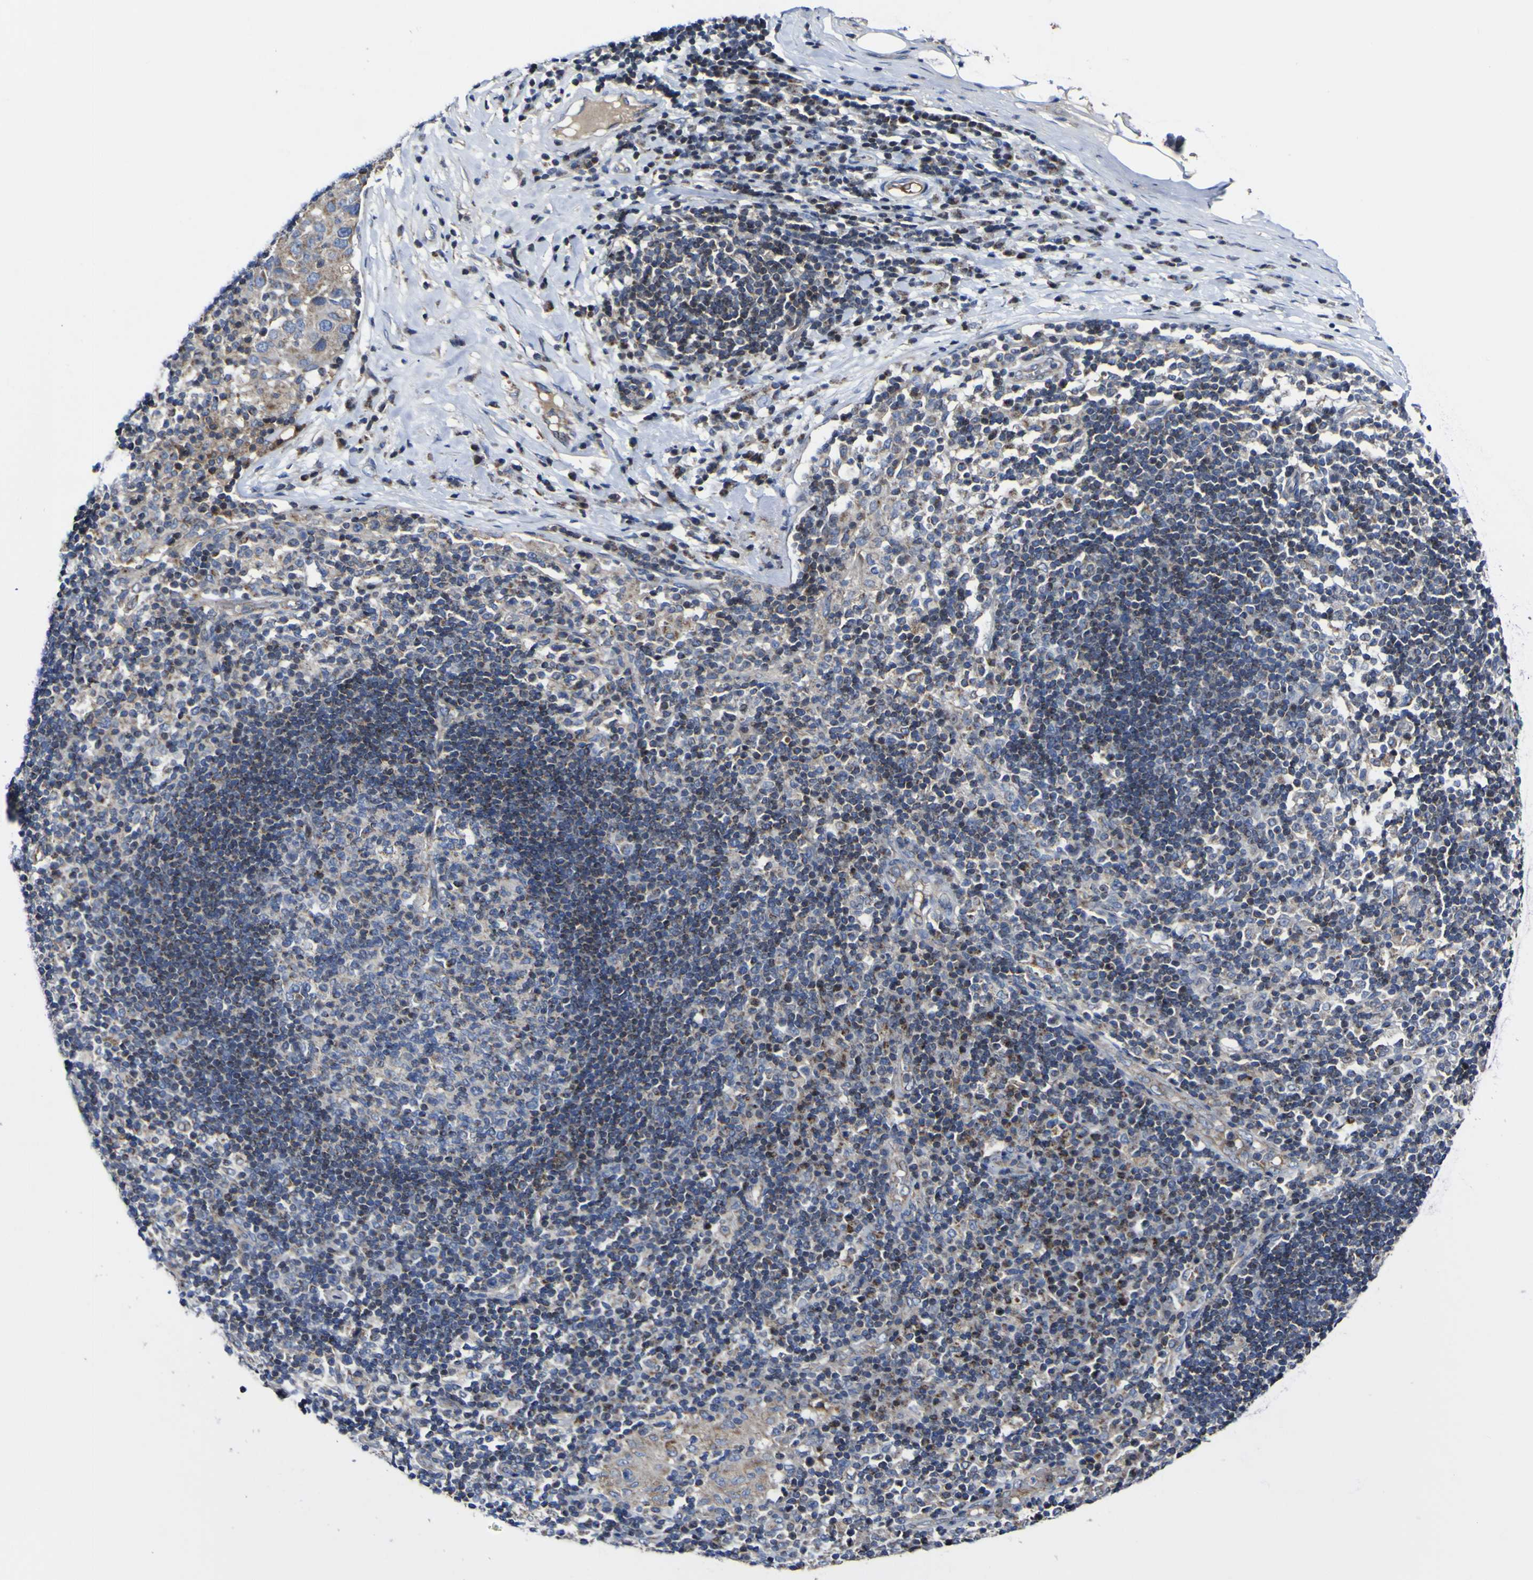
{"staining": {"intensity": "weak", "quantity": ">75%", "location": "cytoplasmic/membranous"}, "tissue": "adipose tissue", "cell_type": "Adipocytes", "image_type": "normal", "snomed": [{"axis": "morphology", "description": "Normal tissue, NOS"}, {"axis": "morphology", "description": "Adenocarcinoma, NOS"}, {"axis": "topography", "description": "Esophagus"}], "caption": "IHC (DAB) staining of unremarkable adipose tissue shows weak cytoplasmic/membranous protein staining in about >75% of adipocytes.", "gene": "CCDC90B", "patient": {"sex": "male", "age": 62}}